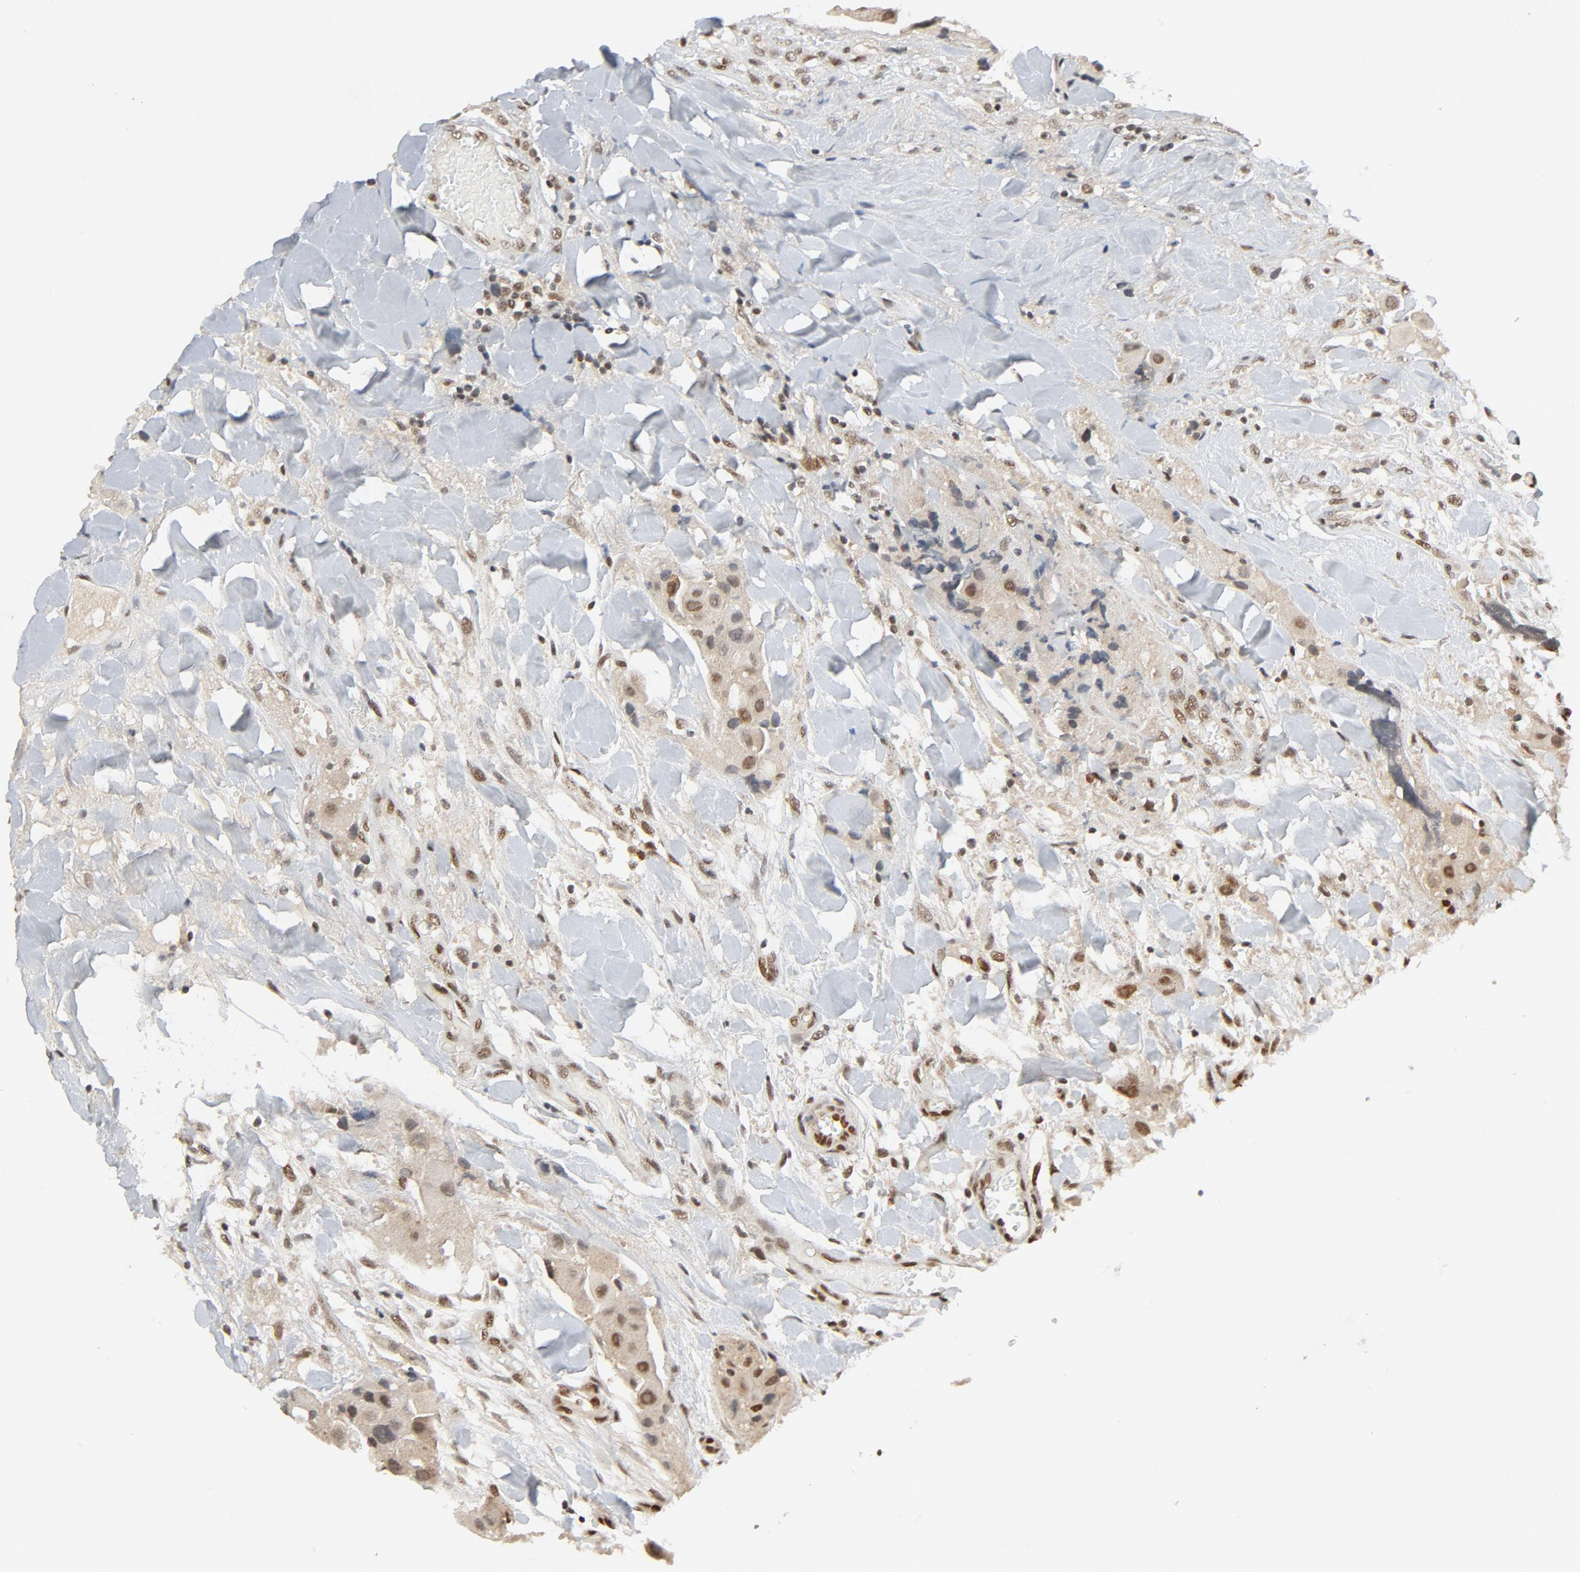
{"staining": {"intensity": "moderate", "quantity": ">75%", "location": "nuclear"}, "tissue": "head and neck cancer", "cell_type": "Tumor cells", "image_type": "cancer", "snomed": [{"axis": "morphology", "description": "Normal tissue, NOS"}, {"axis": "morphology", "description": "Adenocarcinoma, NOS"}, {"axis": "topography", "description": "Salivary gland"}, {"axis": "topography", "description": "Head-Neck"}], "caption": "A medium amount of moderate nuclear positivity is present in approximately >75% of tumor cells in head and neck adenocarcinoma tissue.", "gene": "SMARCD1", "patient": {"sex": "male", "age": 80}}